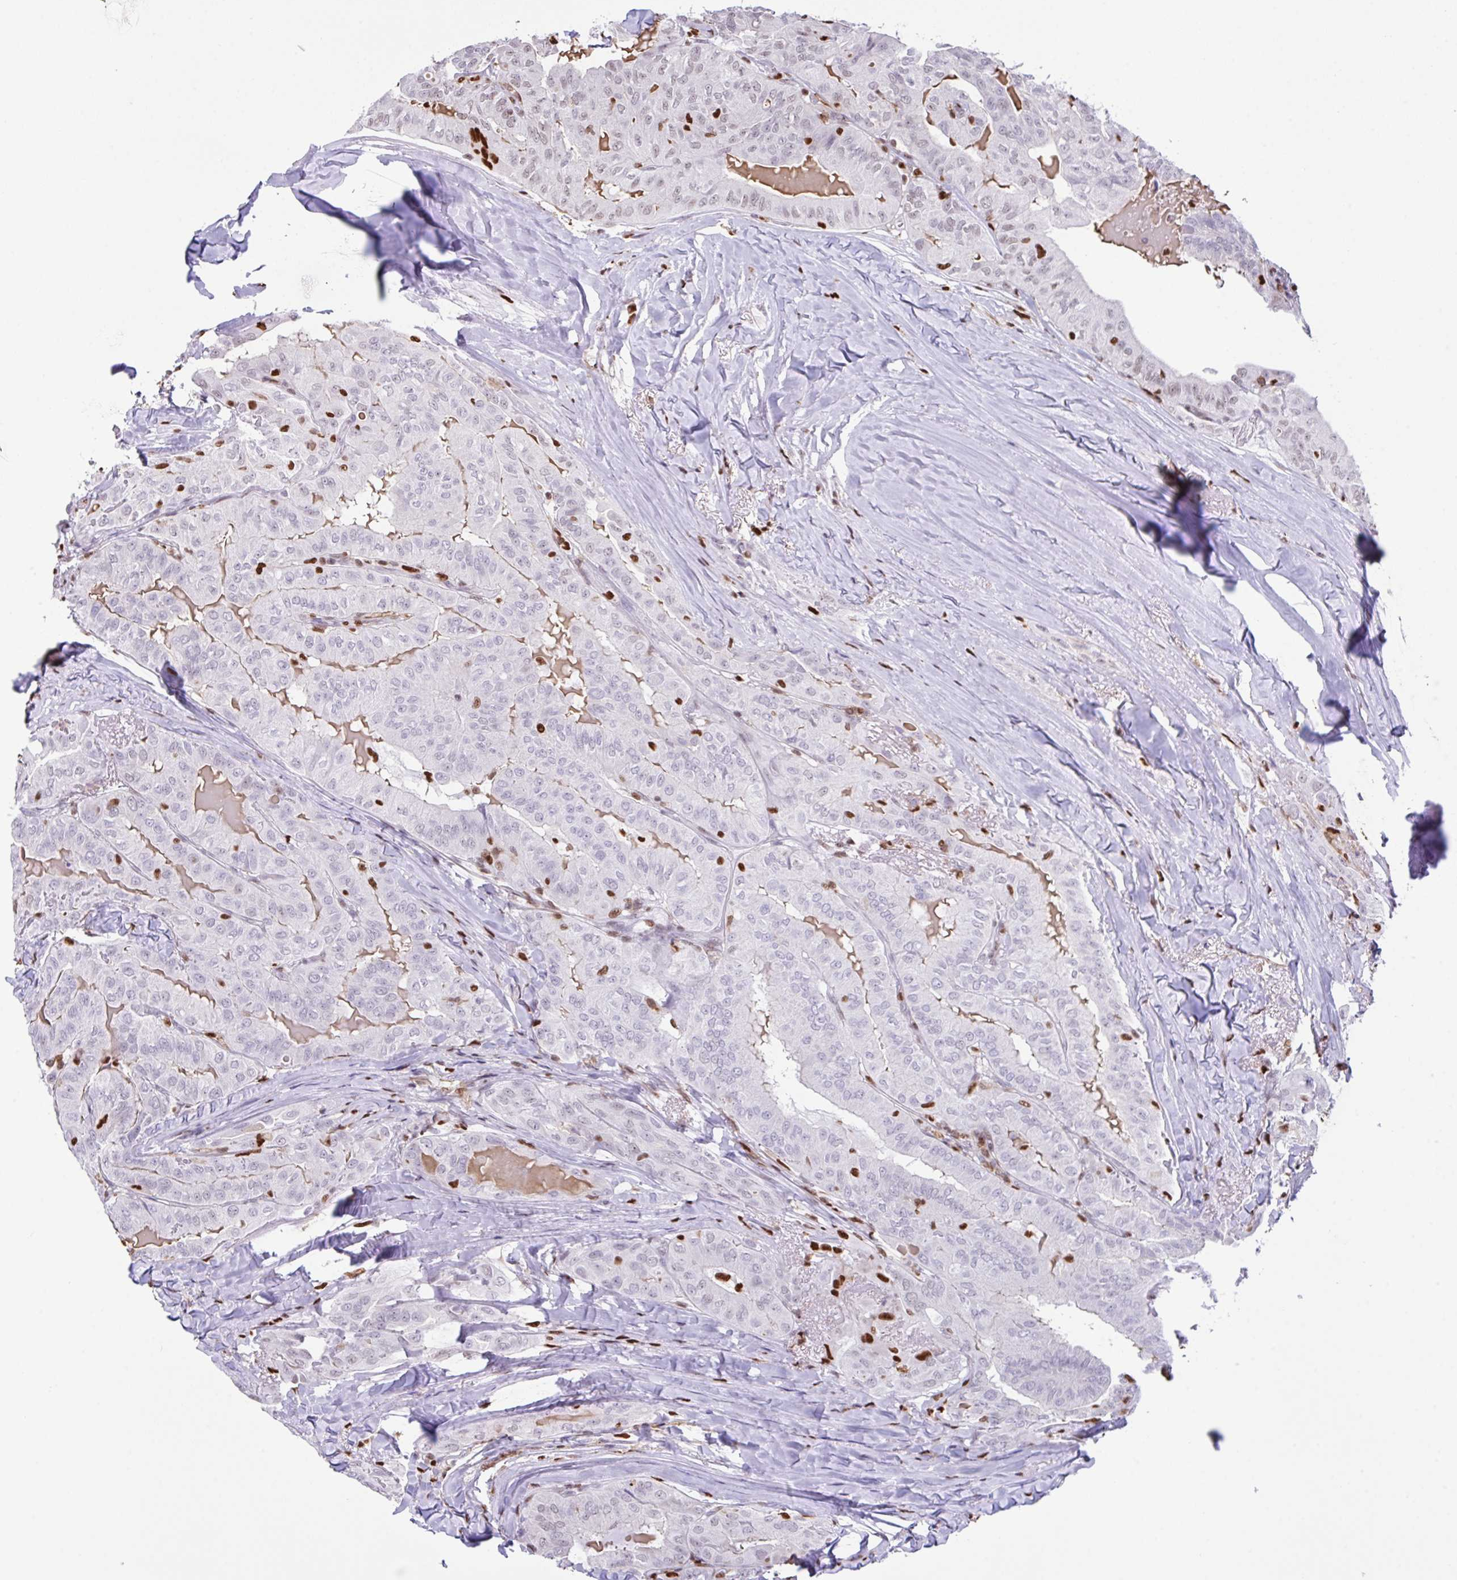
{"staining": {"intensity": "weak", "quantity": "<25%", "location": "nuclear"}, "tissue": "thyroid cancer", "cell_type": "Tumor cells", "image_type": "cancer", "snomed": [{"axis": "morphology", "description": "Papillary adenocarcinoma, NOS"}, {"axis": "topography", "description": "Thyroid gland"}], "caption": "Immunohistochemical staining of thyroid cancer (papillary adenocarcinoma) shows no significant expression in tumor cells. The staining is performed using DAB brown chromogen with nuclei counter-stained in using hematoxylin.", "gene": "BTBD10", "patient": {"sex": "female", "age": 68}}